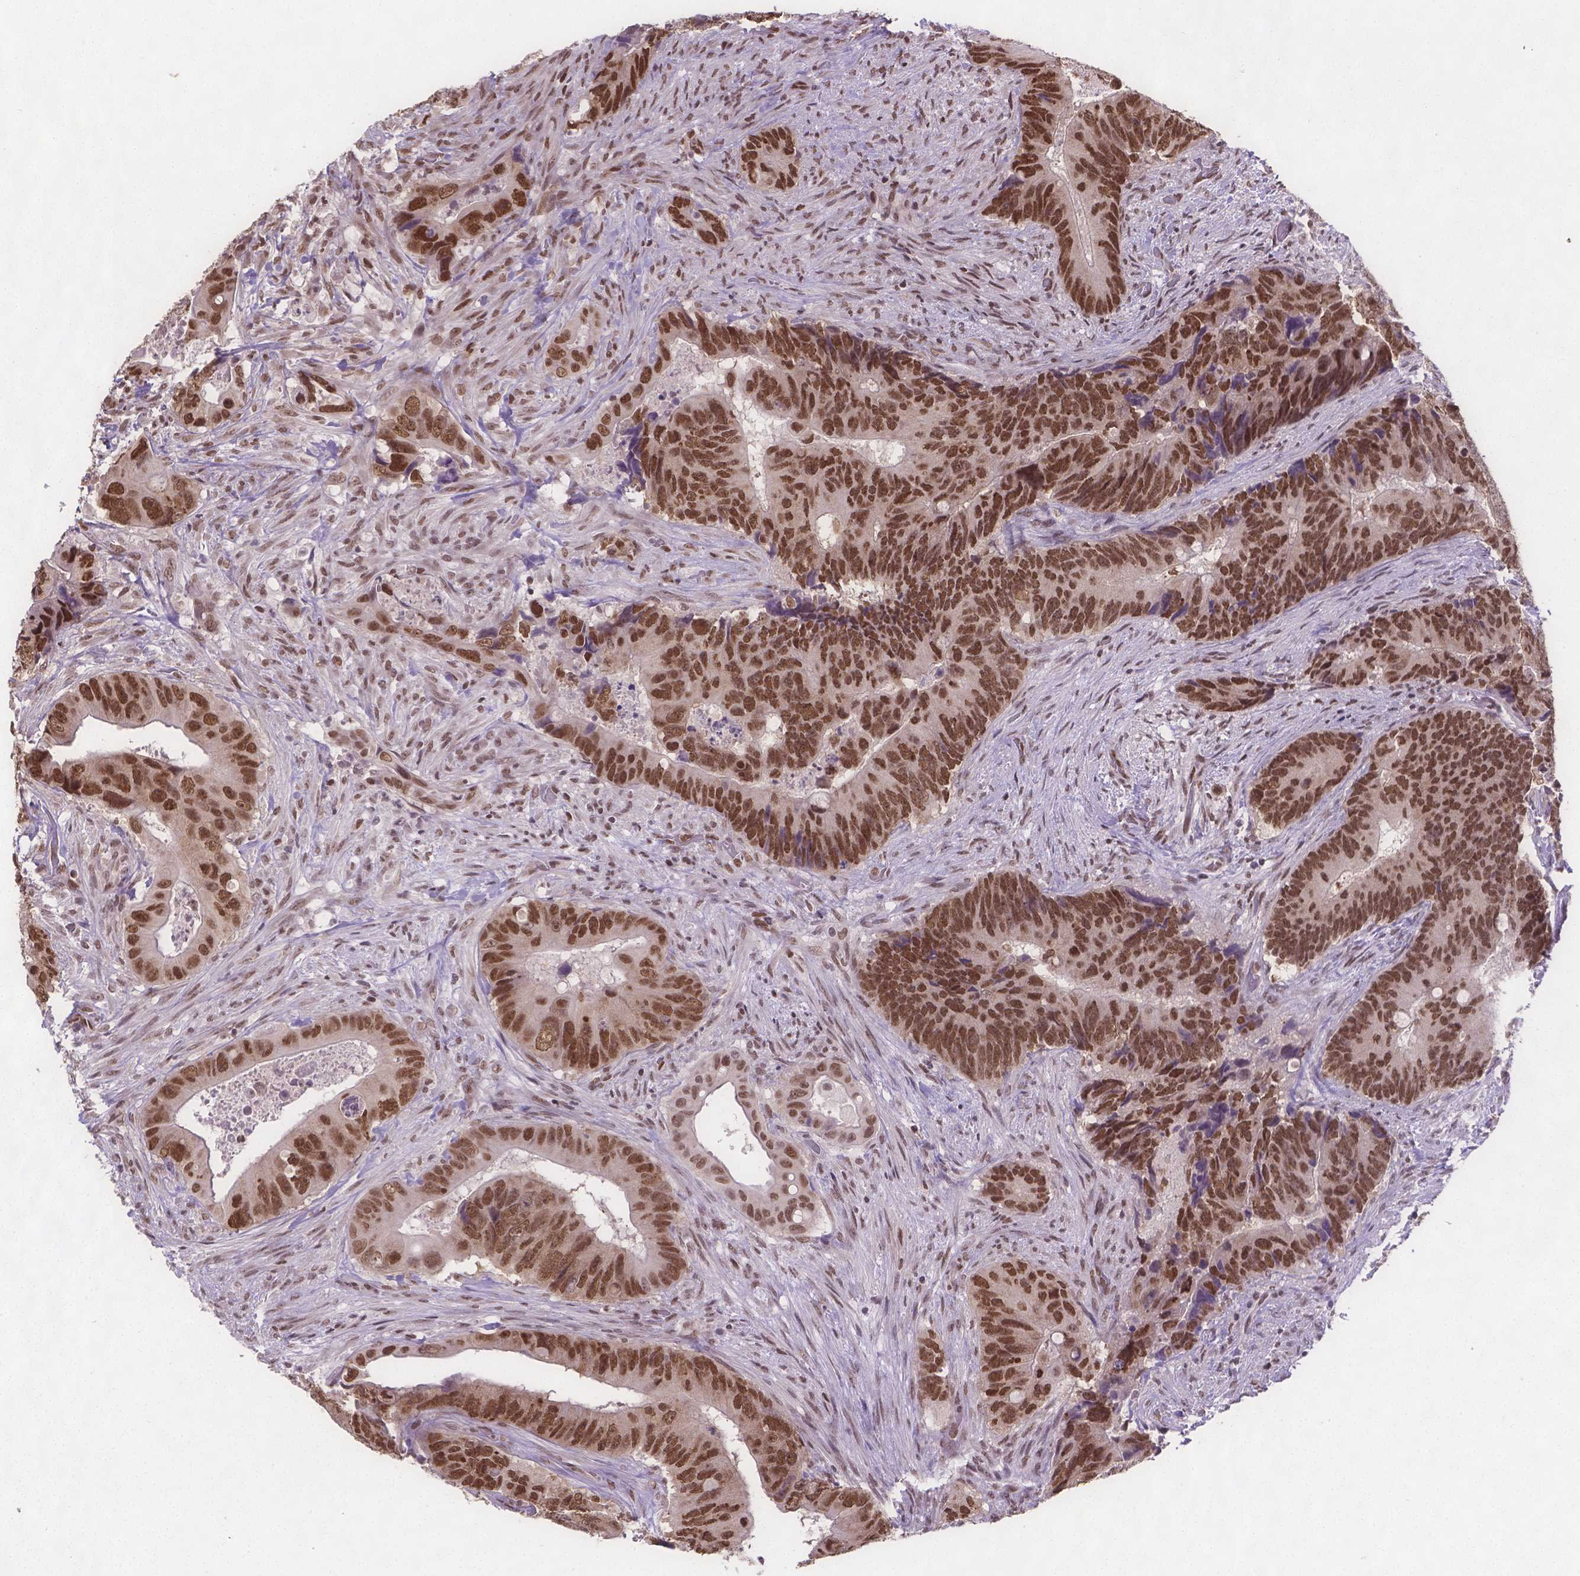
{"staining": {"intensity": "moderate", "quantity": ">75%", "location": "nuclear"}, "tissue": "colorectal cancer", "cell_type": "Tumor cells", "image_type": "cancer", "snomed": [{"axis": "morphology", "description": "Adenocarcinoma, NOS"}, {"axis": "topography", "description": "Rectum"}], "caption": "Tumor cells display medium levels of moderate nuclear positivity in about >75% of cells in adenocarcinoma (colorectal). Using DAB (3,3'-diaminobenzidine) (brown) and hematoxylin (blue) stains, captured at high magnification using brightfield microscopy.", "gene": "FANCE", "patient": {"sex": "male", "age": 78}}